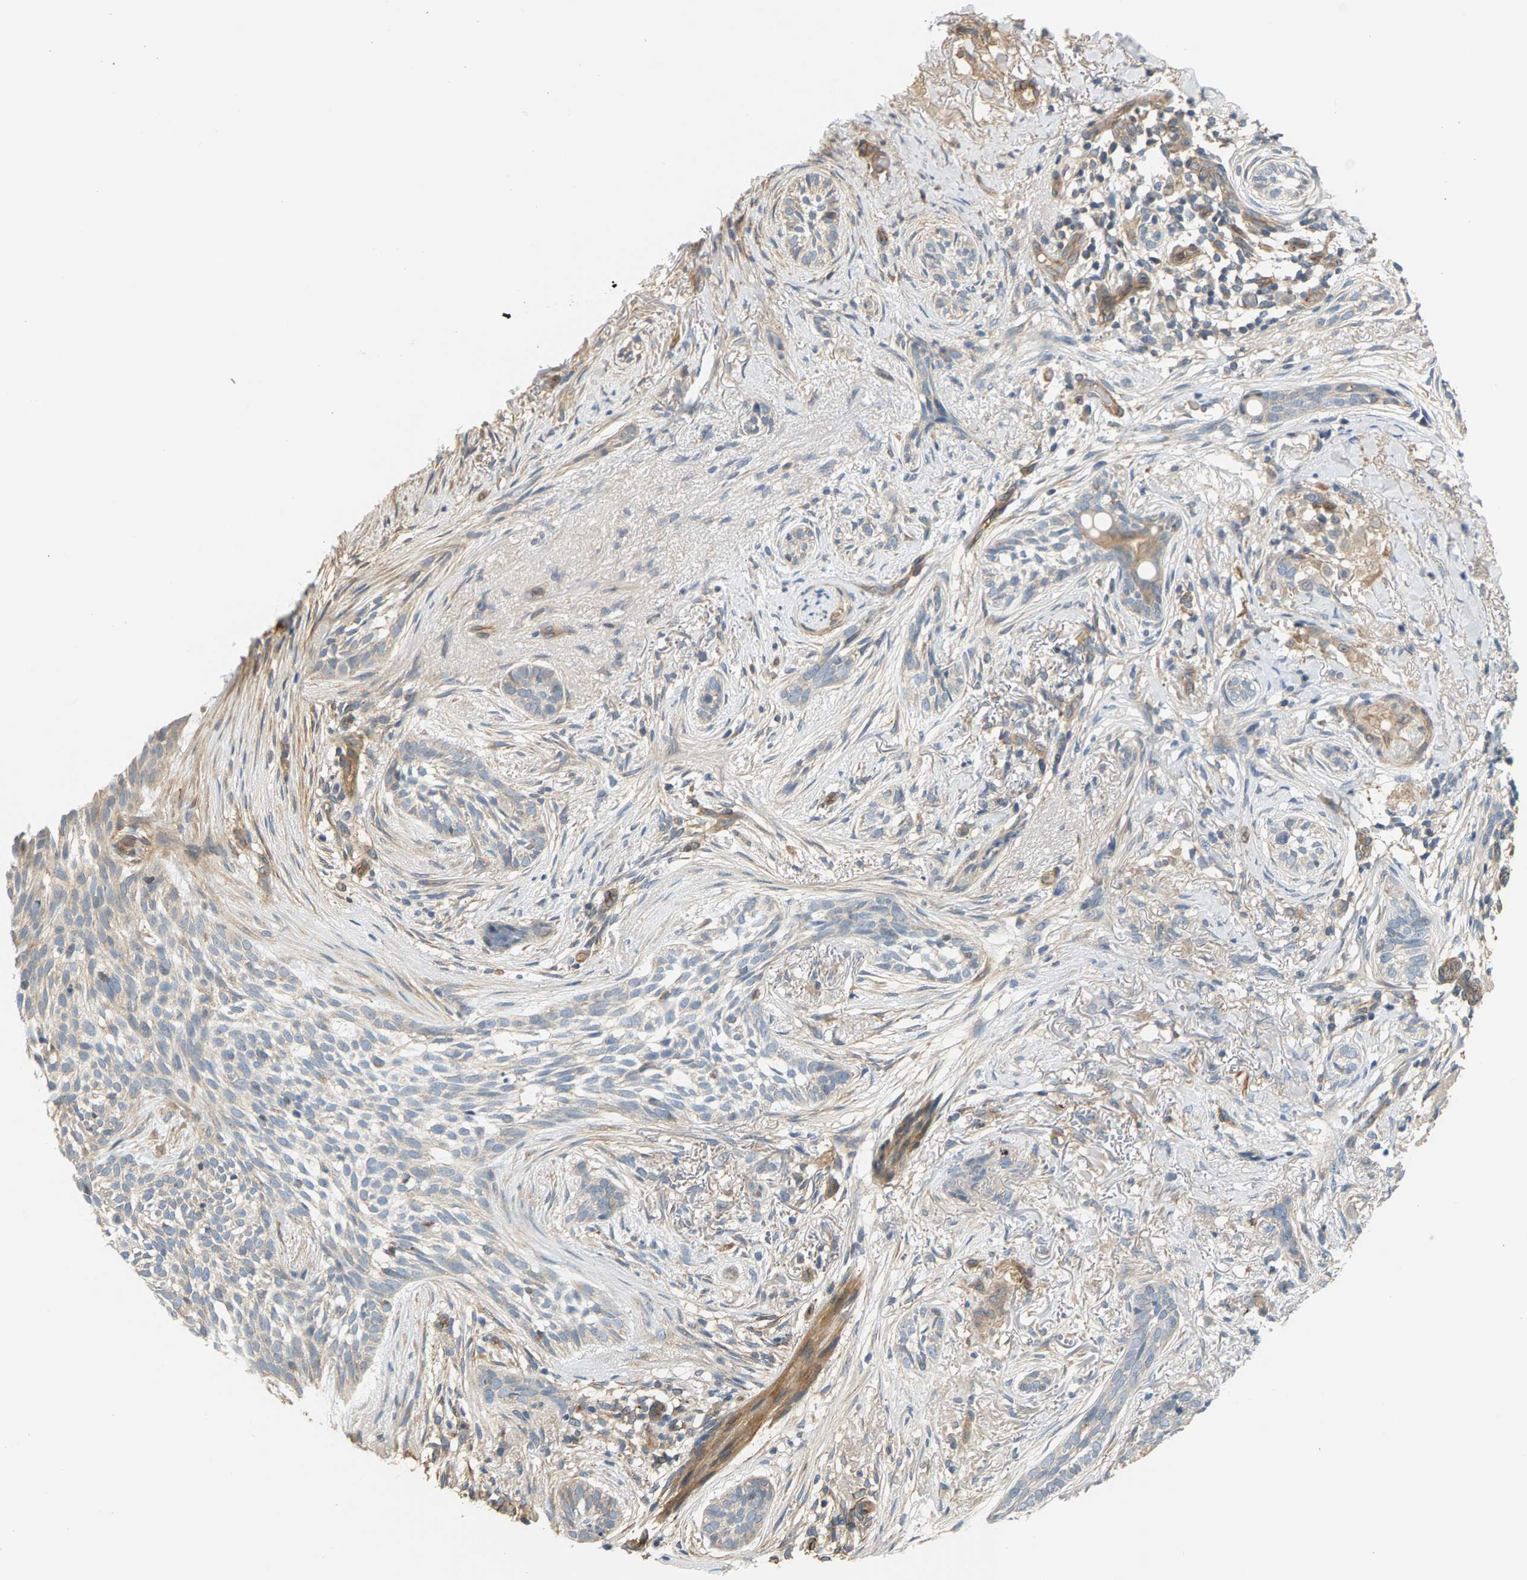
{"staining": {"intensity": "weak", "quantity": "<25%", "location": "cytoplasmic/membranous"}, "tissue": "skin cancer", "cell_type": "Tumor cells", "image_type": "cancer", "snomed": [{"axis": "morphology", "description": "Basal cell carcinoma"}, {"axis": "topography", "description": "Skin"}], "caption": "Skin cancer stained for a protein using immunohistochemistry shows no positivity tumor cells.", "gene": "KRTAP27-1", "patient": {"sex": "female", "age": 88}}